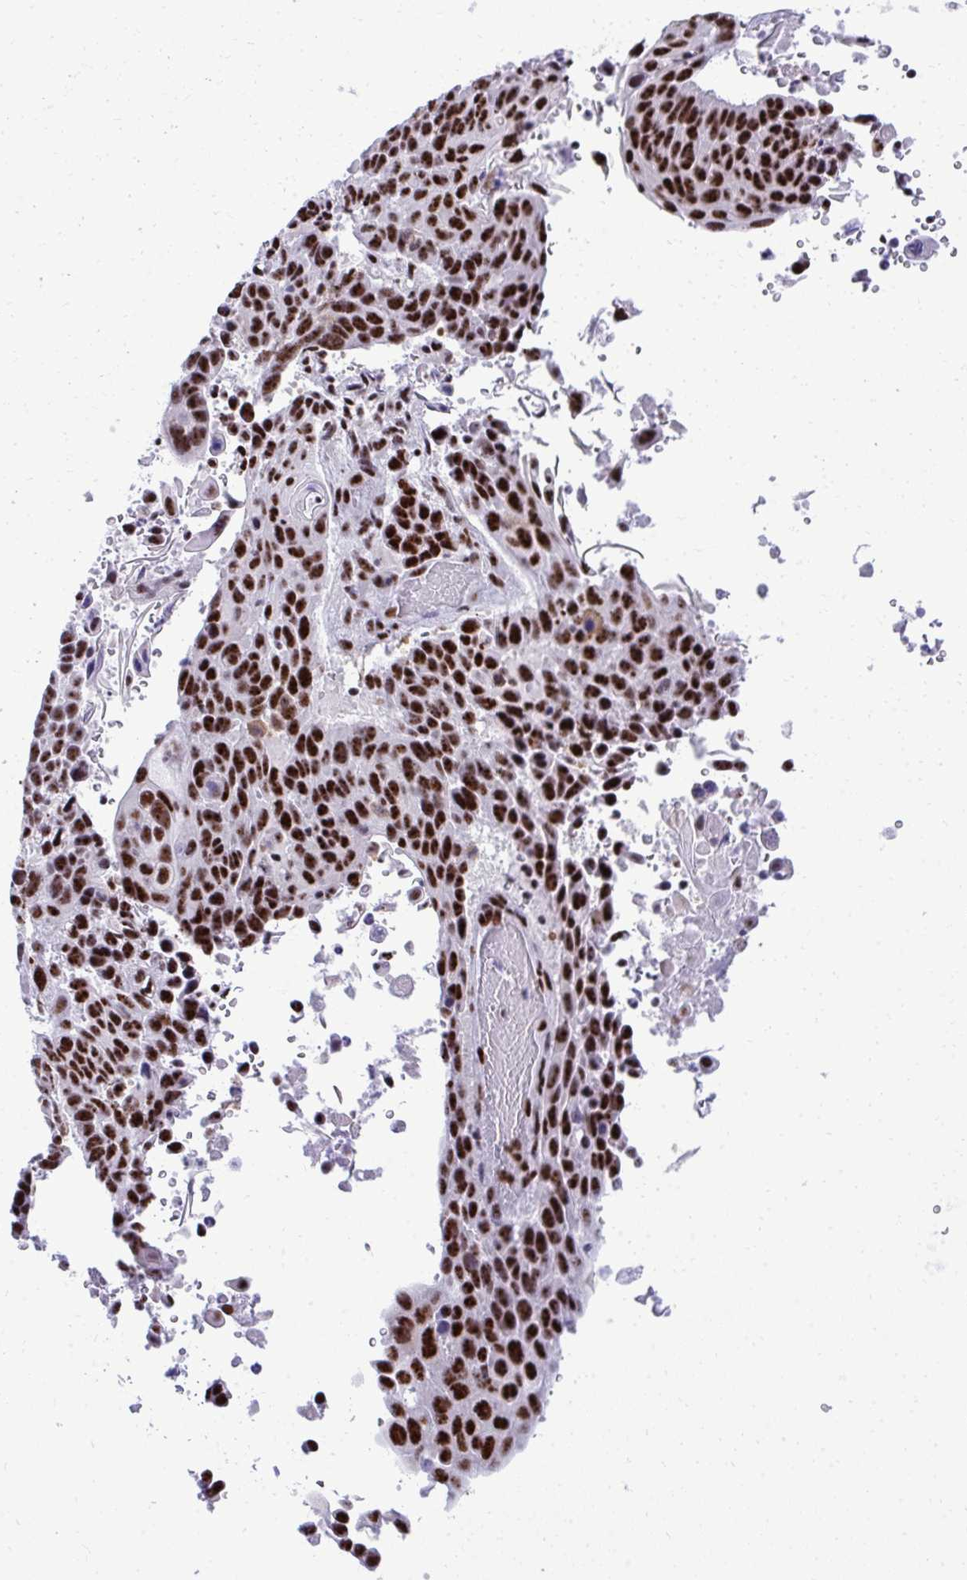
{"staining": {"intensity": "strong", "quantity": ">75%", "location": "nuclear"}, "tissue": "lung cancer", "cell_type": "Tumor cells", "image_type": "cancer", "snomed": [{"axis": "morphology", "description": "Squamous cell carcinoma, NOS"}, {"axis": "topography", "description": "Lung"}], "caption": "IHC image of neoplastic tissue: human lung cancer (squamous cell carcinoma) stained using immunohistochemistry displays high levels of strong protein expression localized specifically in the nuclear of tumor cells, appearing as a nuclear brown color.", "gene": "PELP1", "patient": {"sex": "male", "age": 68}}